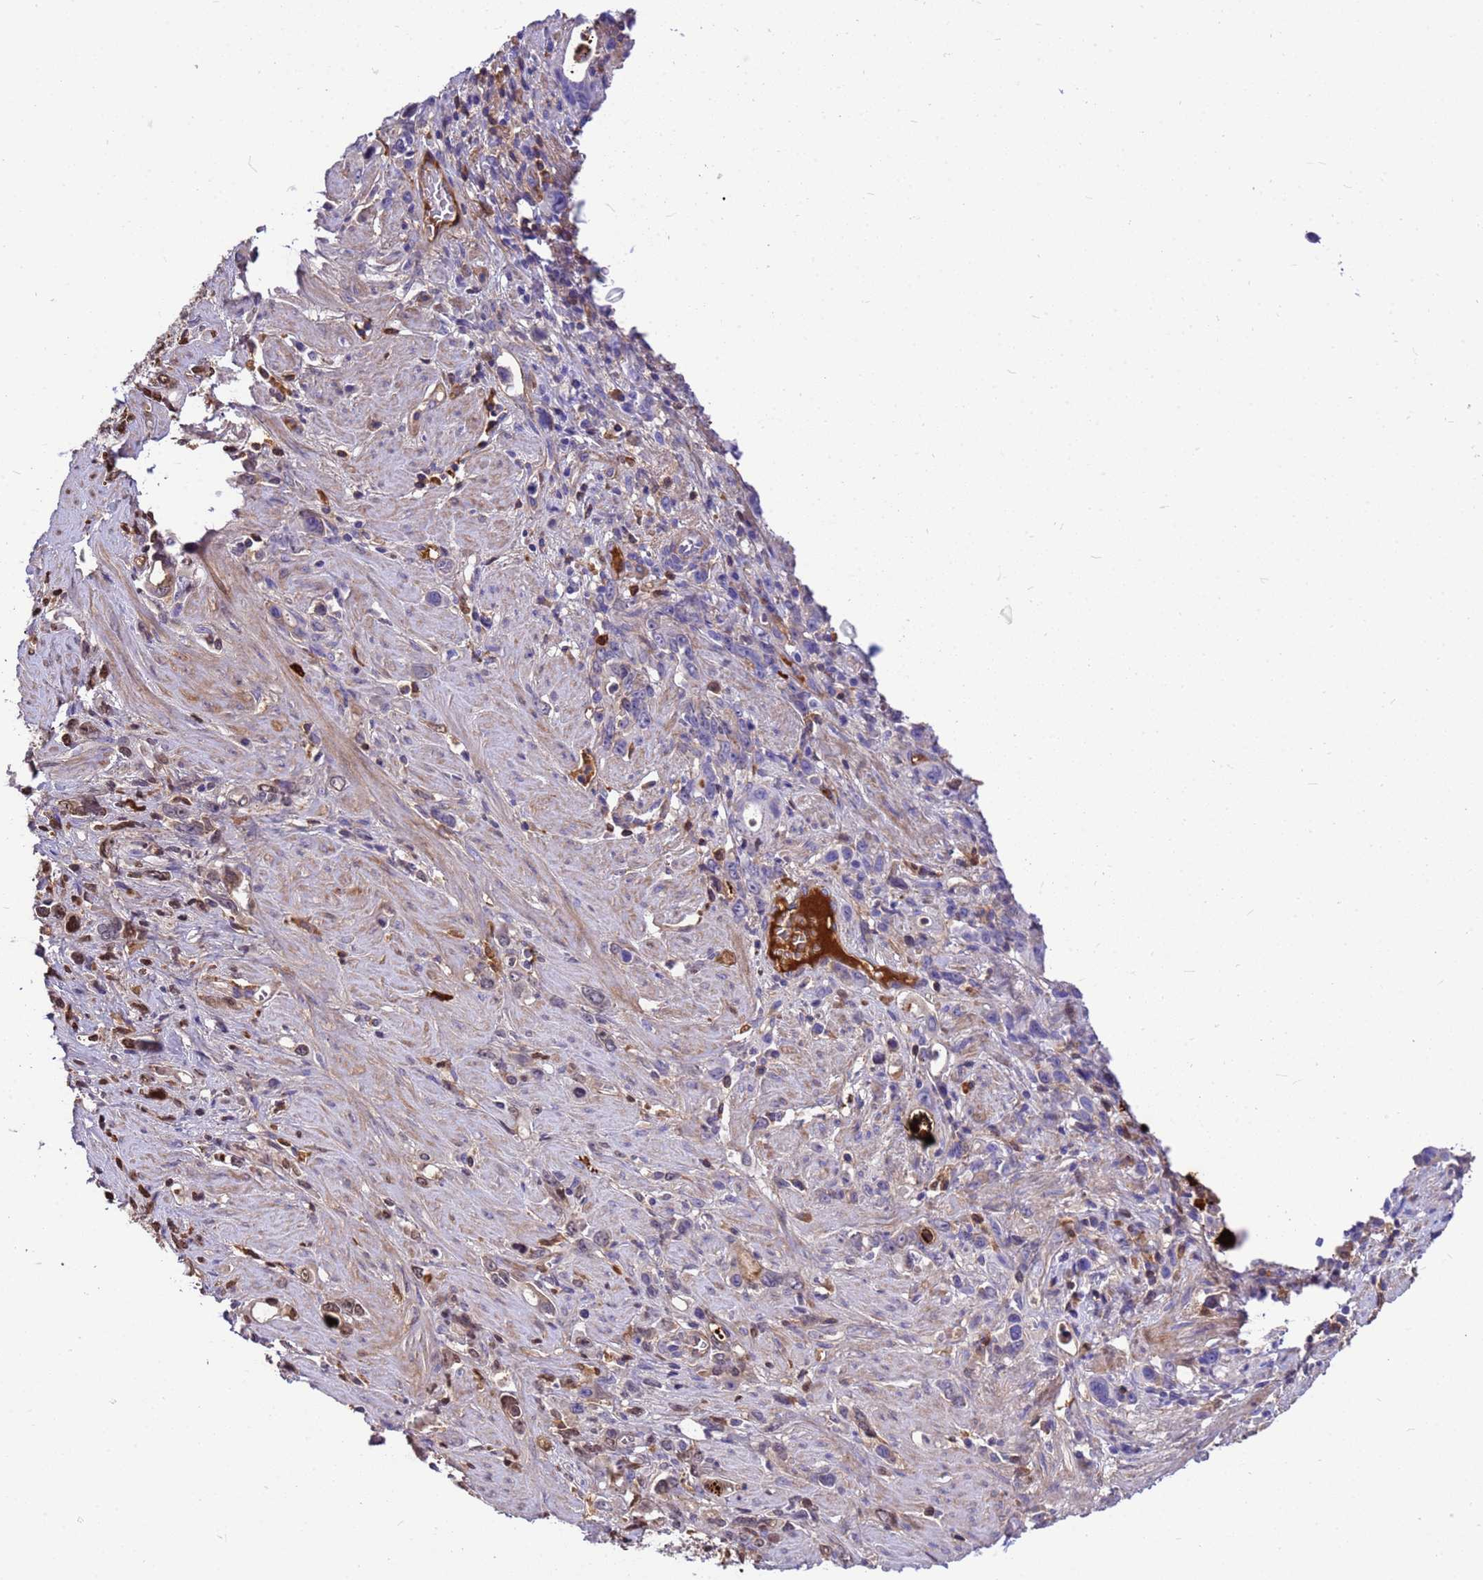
{"staining": {"intensity": "negative", "quantity": "none", "location": "none"}, "tissue": "stomach cancer", "cell_type": "Tumor cells", "image_type": "cancer", "snomed": [{"axis": "morphology", "description": "Adenocarcinoma, NOS"}, {"axis": "topography", "description": "Stomach, lower"}], "caption": "The IHC histopathology image has no significant positivity in tumor cells of stomach adenocarcinoma tissue.", "gene": "ORM1", "patient": {"sex": "female", "age": 43}}